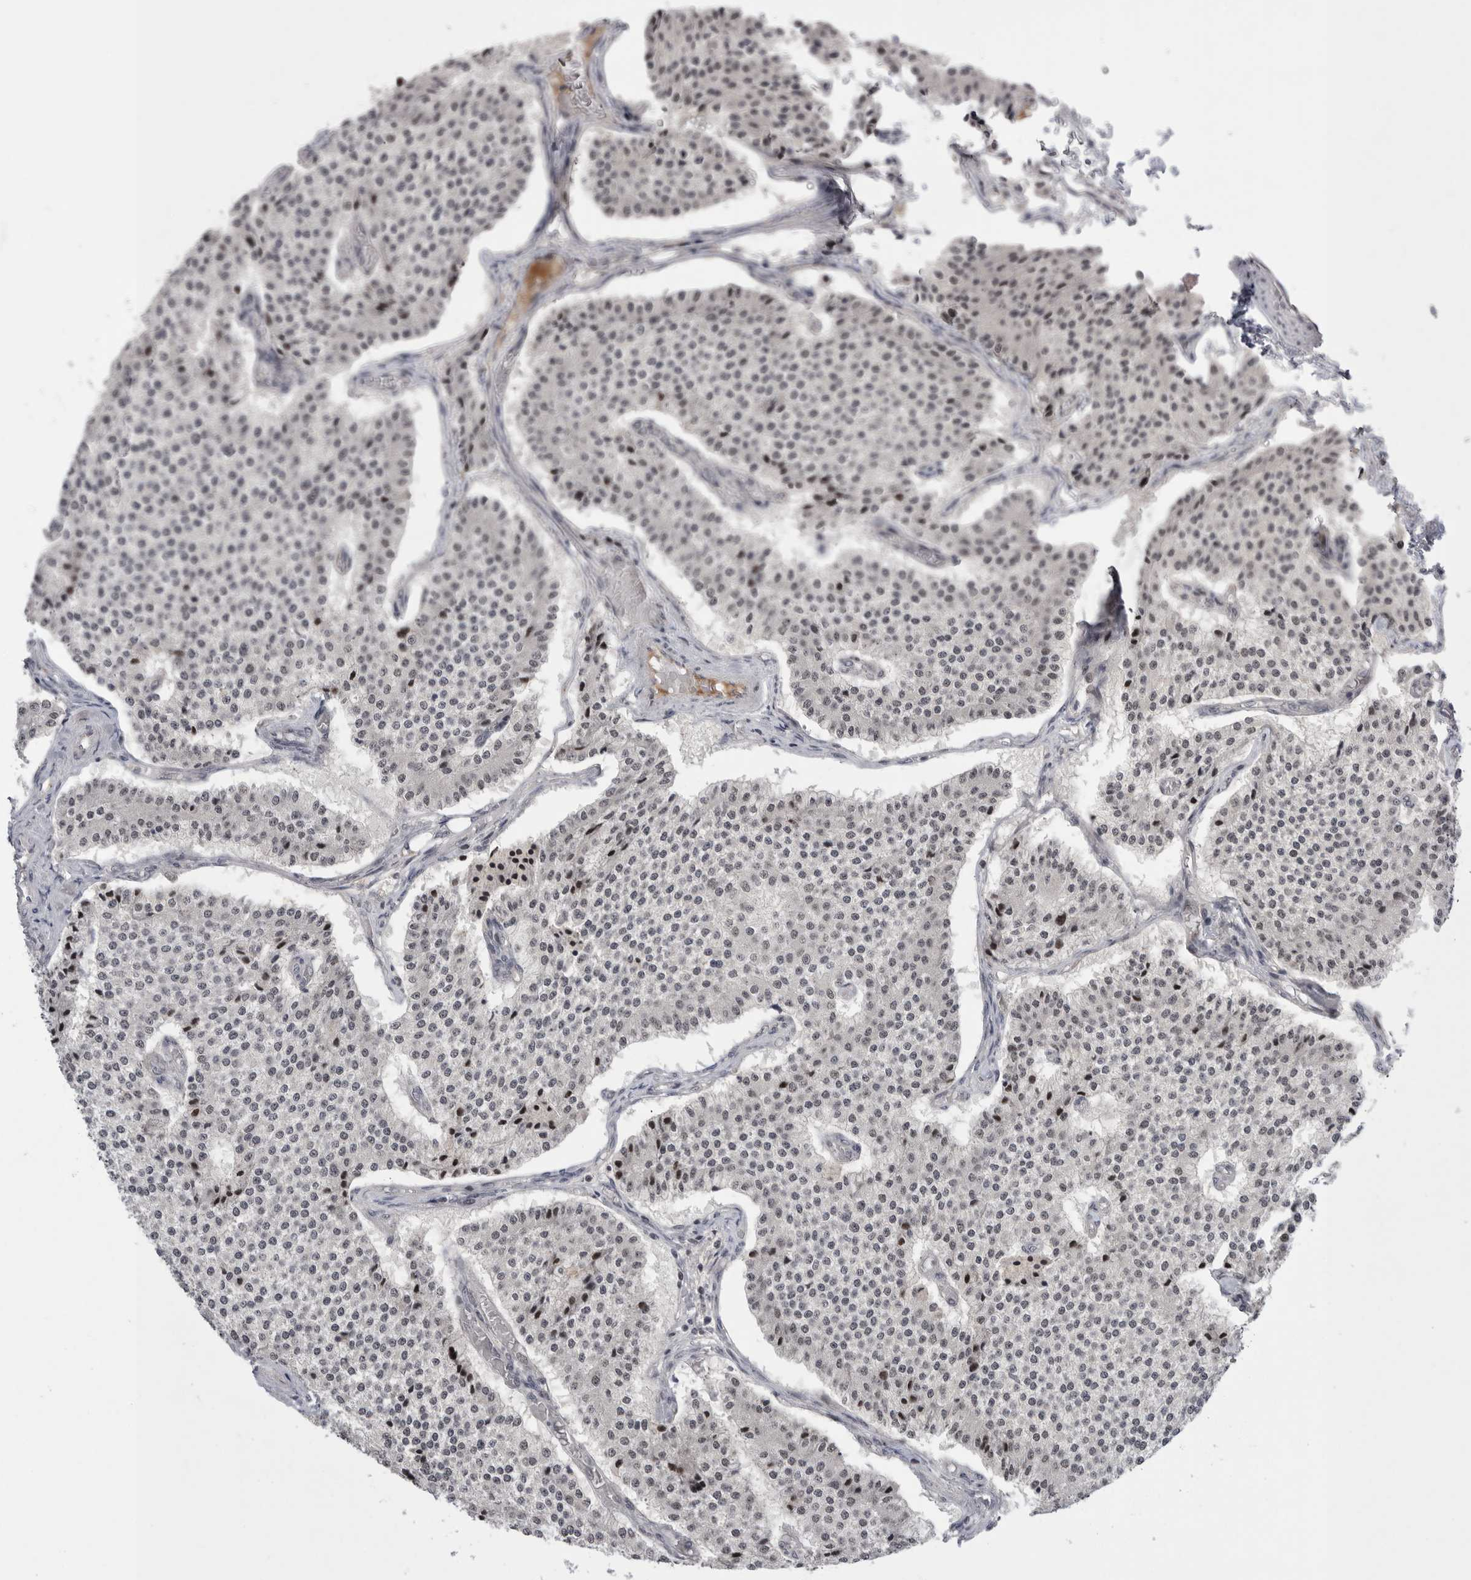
{"staining": {"intensity": "negative", "quantity": "none", "location": "none"}, "tissue": "carcinoid", "cell_type": "Tumor cells", "image_type": "cancer", "snomed": [{"axis": "morphology", "description": "Carcinoid, malignant, NOS"}, {"axis": "topography", "description": "Colon"}], "caption": "Carcinoid (malignant) was stained to show a protein in brown. There is no significant positivity in tumor cells.", "gene": "POU5F1", "patient": {"sex": "female", "age": 52}}